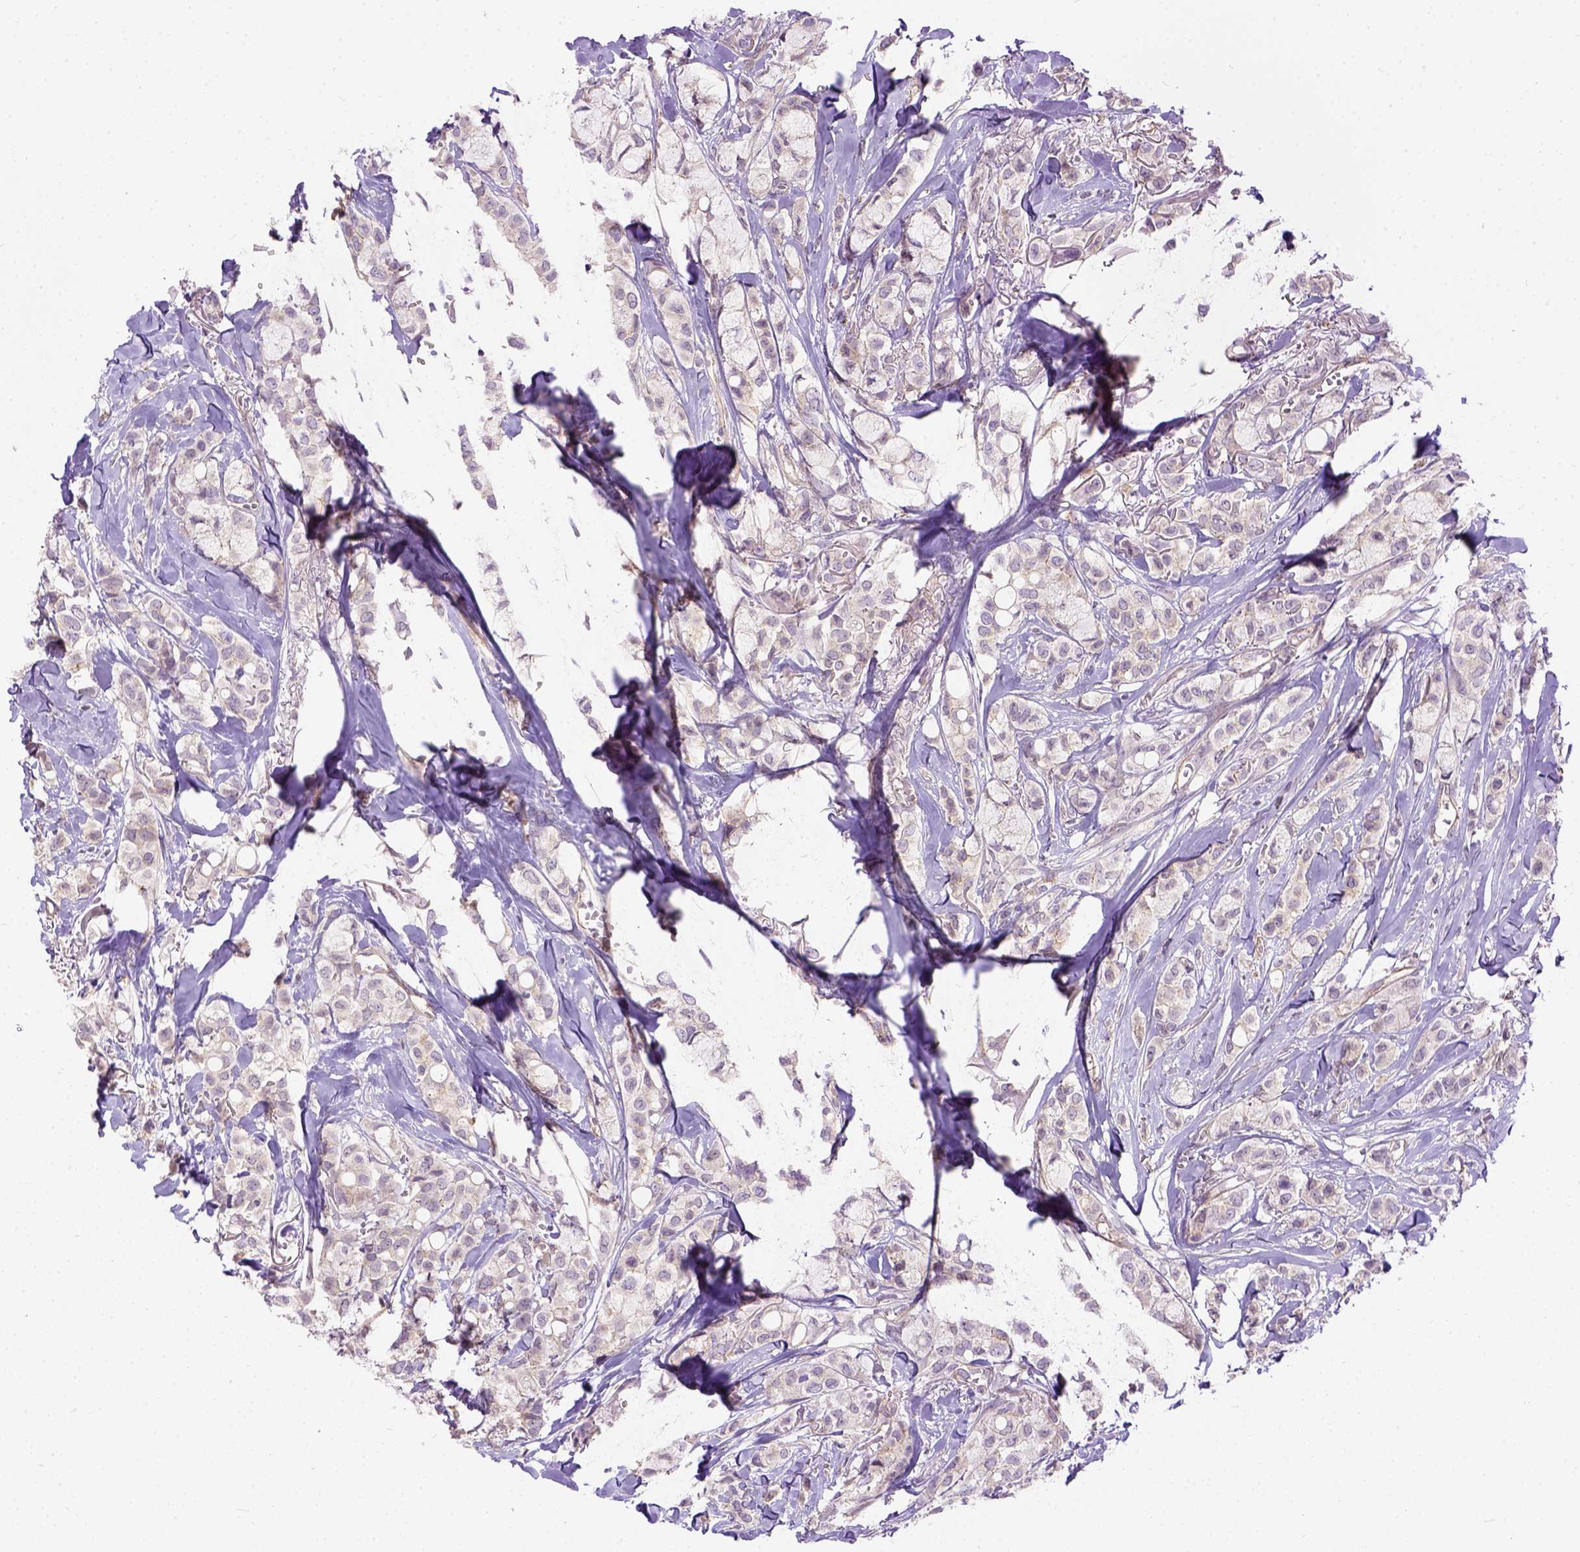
{"staining": {"intensity": "negative", "quantity": "none", "location": "none"}, "tissue": "breast cancer", "cell_type": "Tumor cells", "image_type": "cancer", "snomed": [{"axis": "morphology", "description": "Duct carcinoma"}, {"axis": "topography", "description": "Breast"}], "caption": "Immunohistochemistry (IHC) of breast infiltrating ductal carcinoma displays no expression in tumor cells.", "gene": "KAZN", "patient": {"sex": "female", "age": 85}}